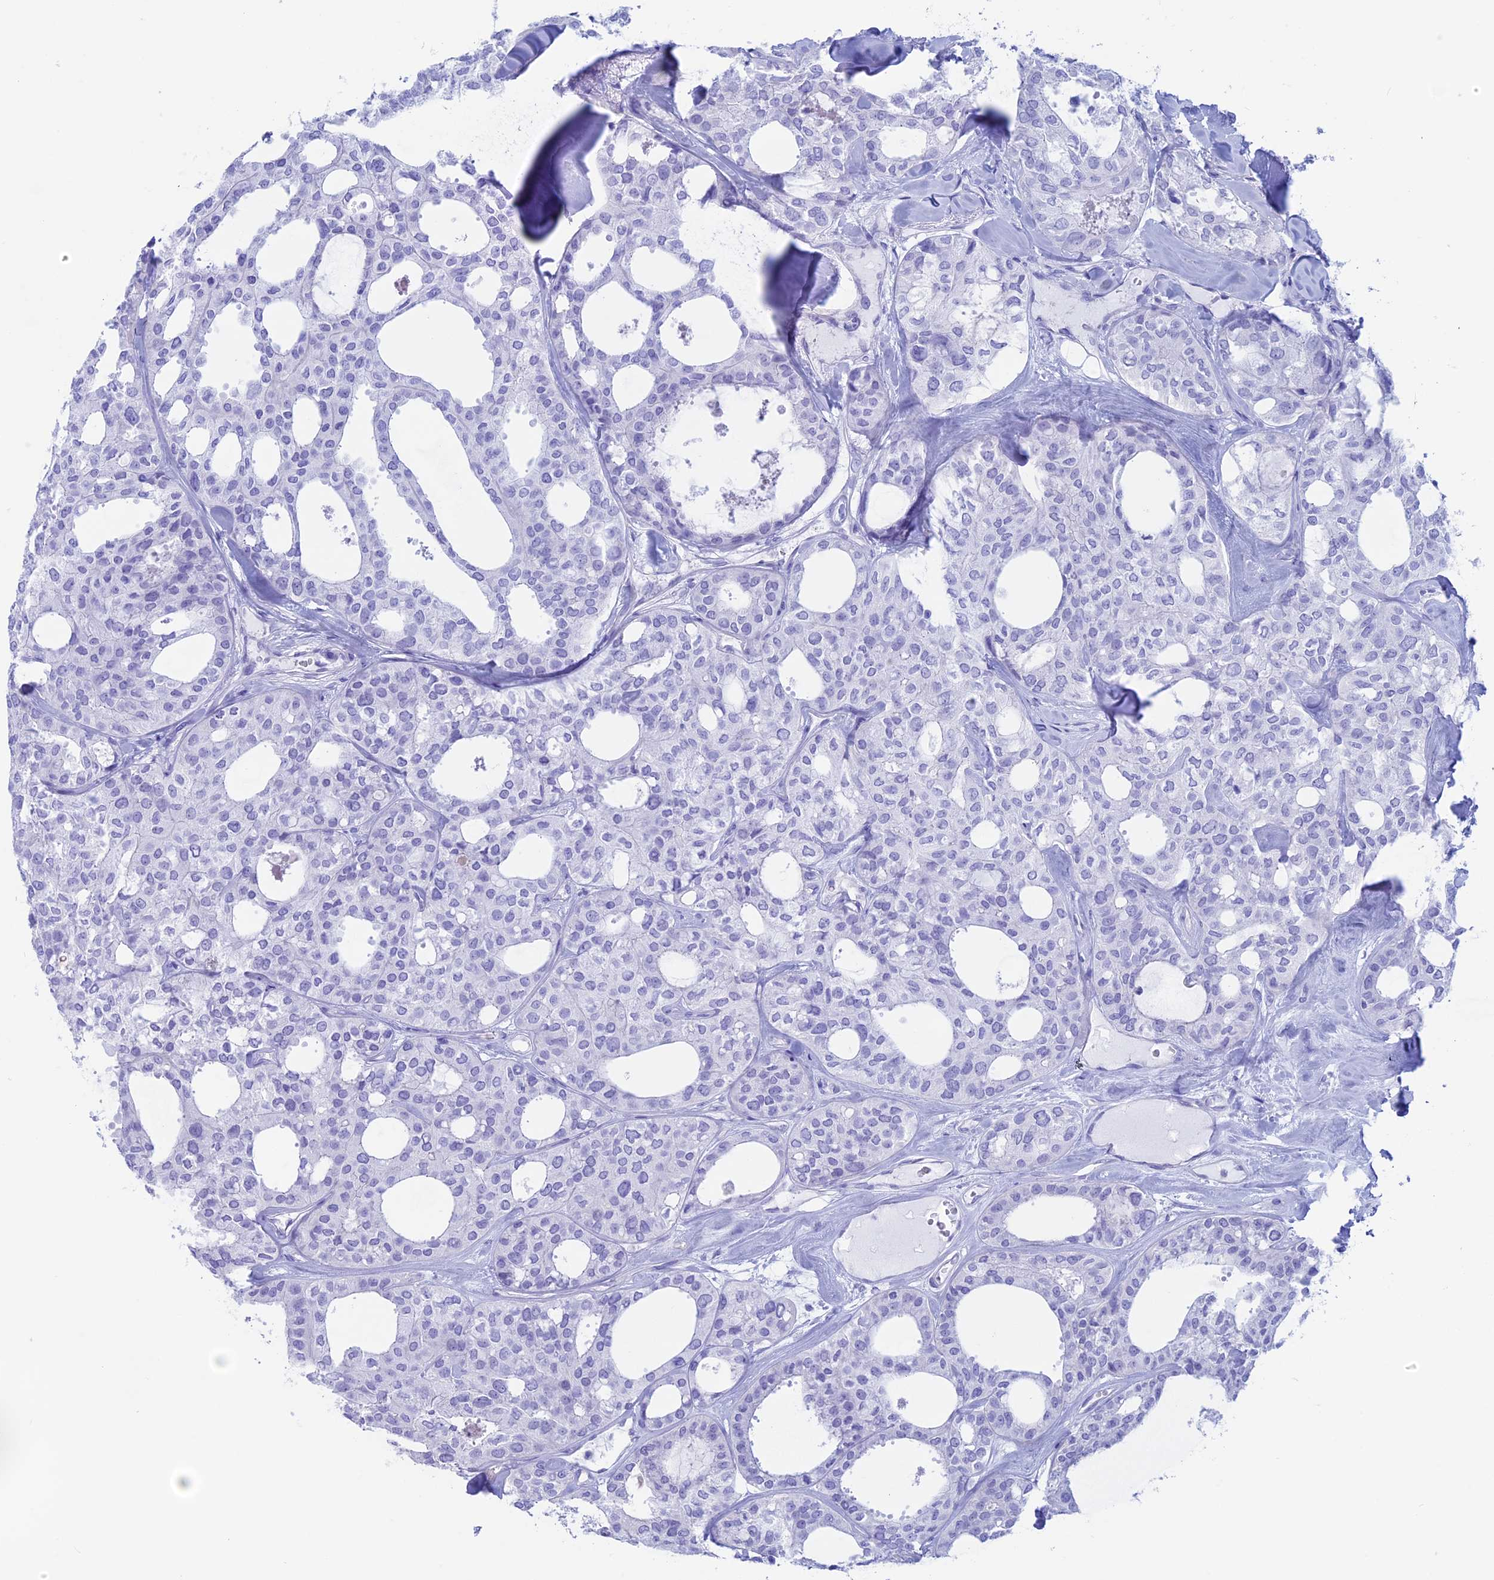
{"staining": {"intensity": "negative", "quantity": "none", "location": "none"}, "tissue": "thyroid cancer", "cell_type": "Tumor cells", "image_type": "cancer", "snomed": [{"axis": "morphology", "description": "Follicular adenoma carcinoma, NOS"}, {"axis": "topography", "description": "Thyroid gland"}], "caption": "High power microscopy micrograph of an IHC micrograph of follicular adenoma carcinoma (thyroid), revealing no significant expression in tumor cells.", "gene": "RP1", "patient": {"sex": "male", "age": 75}}